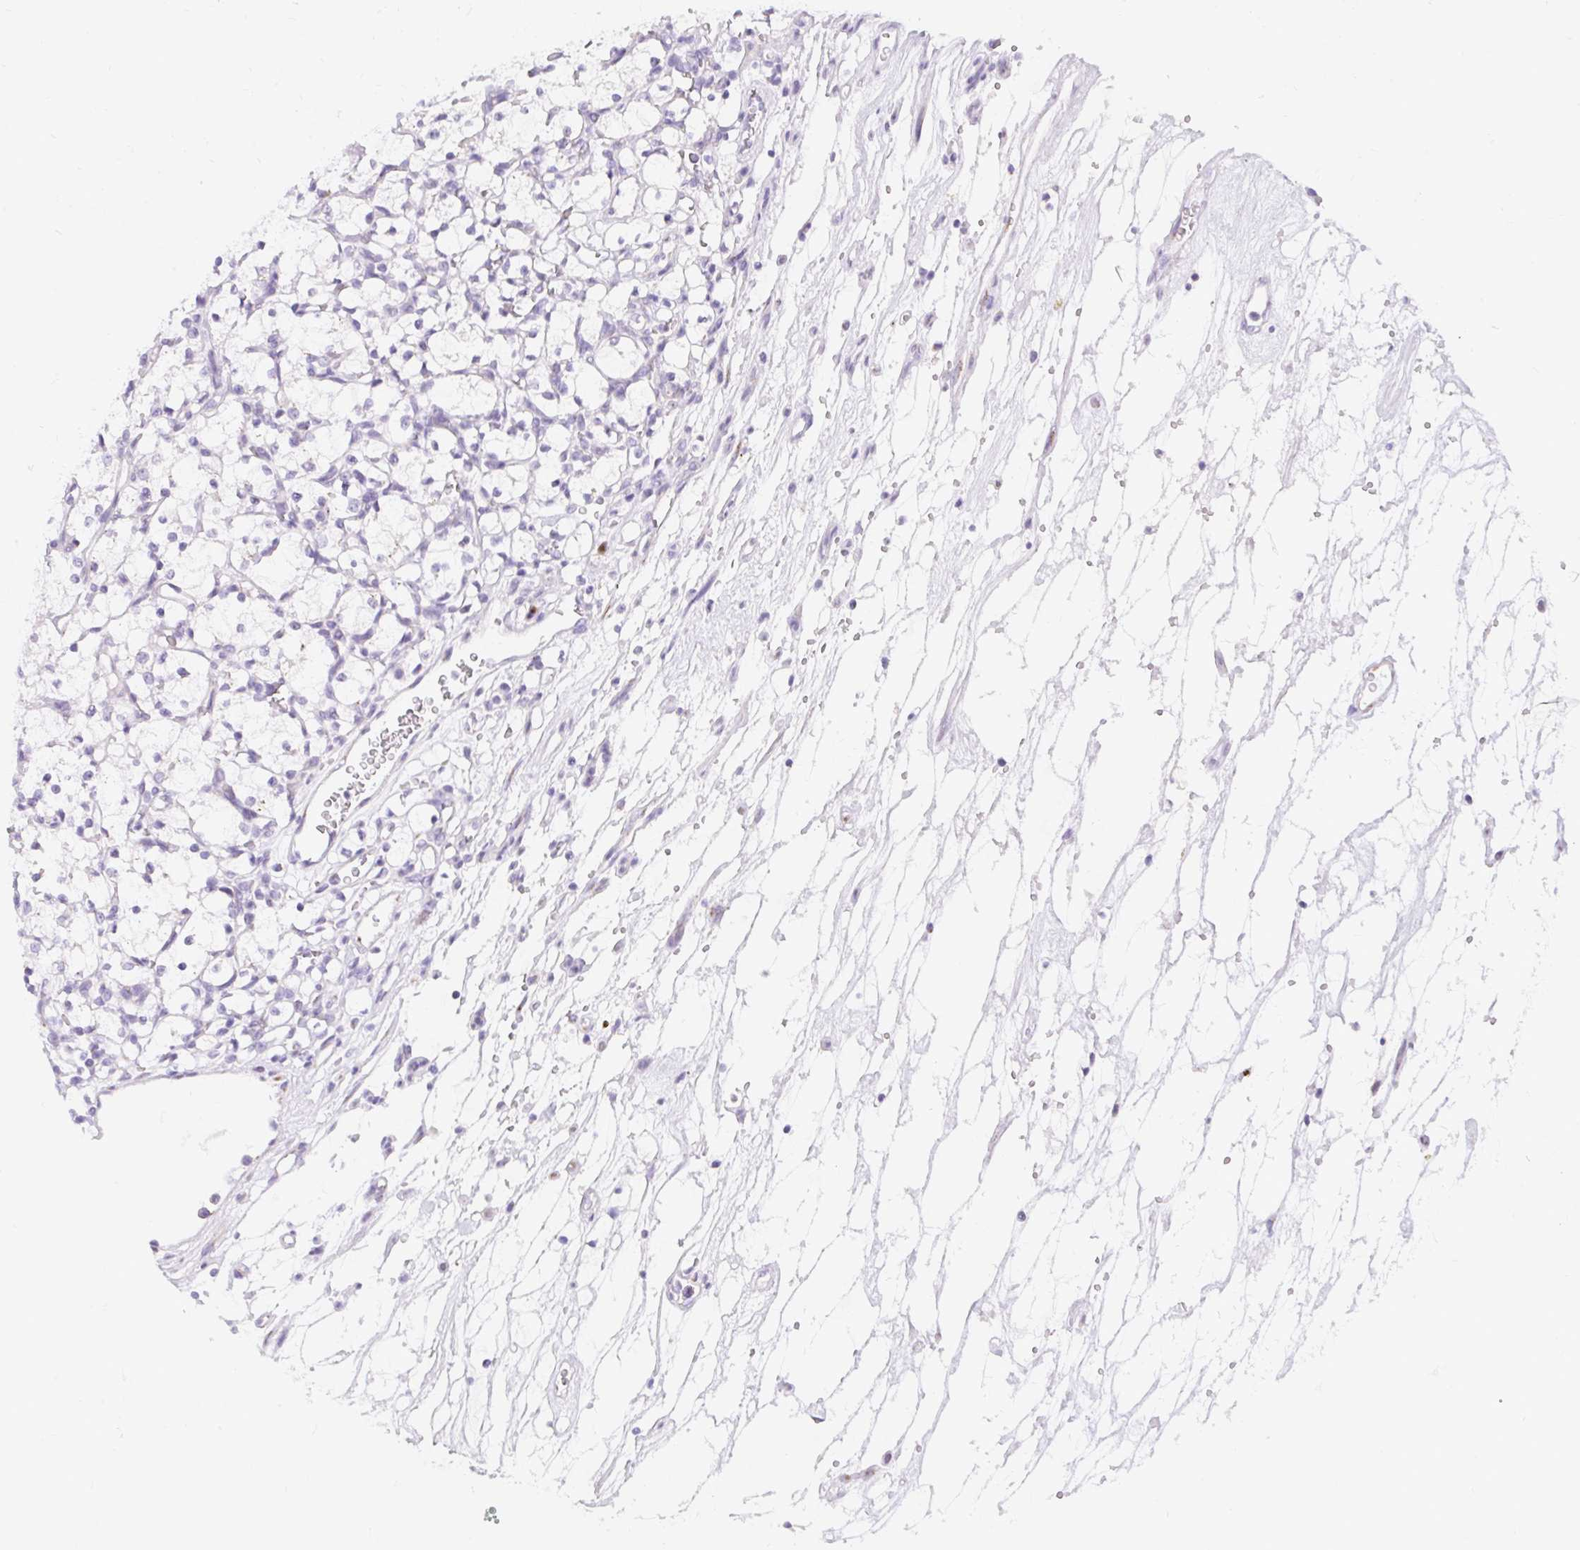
{"staining": {"intensity": "negative", "quantity": "none", "location": "none"}, "tissue": "renal cancer", "cell_type": "Tumor cells", "image_type": "cancer", "snomed": [{"axis": "morphology", "description": "Adenocarcinoma, NOS"}, {"axis": "topography", "description": "Kidney"}], "caption": "IHC micrograph of renal cancer (adenocarcinoma) stained for a protein (brown), which demonstrates no expression in tumor cells.", "gene": "GOLGA8A", "patient": {"sex": "female", "age": 69}}